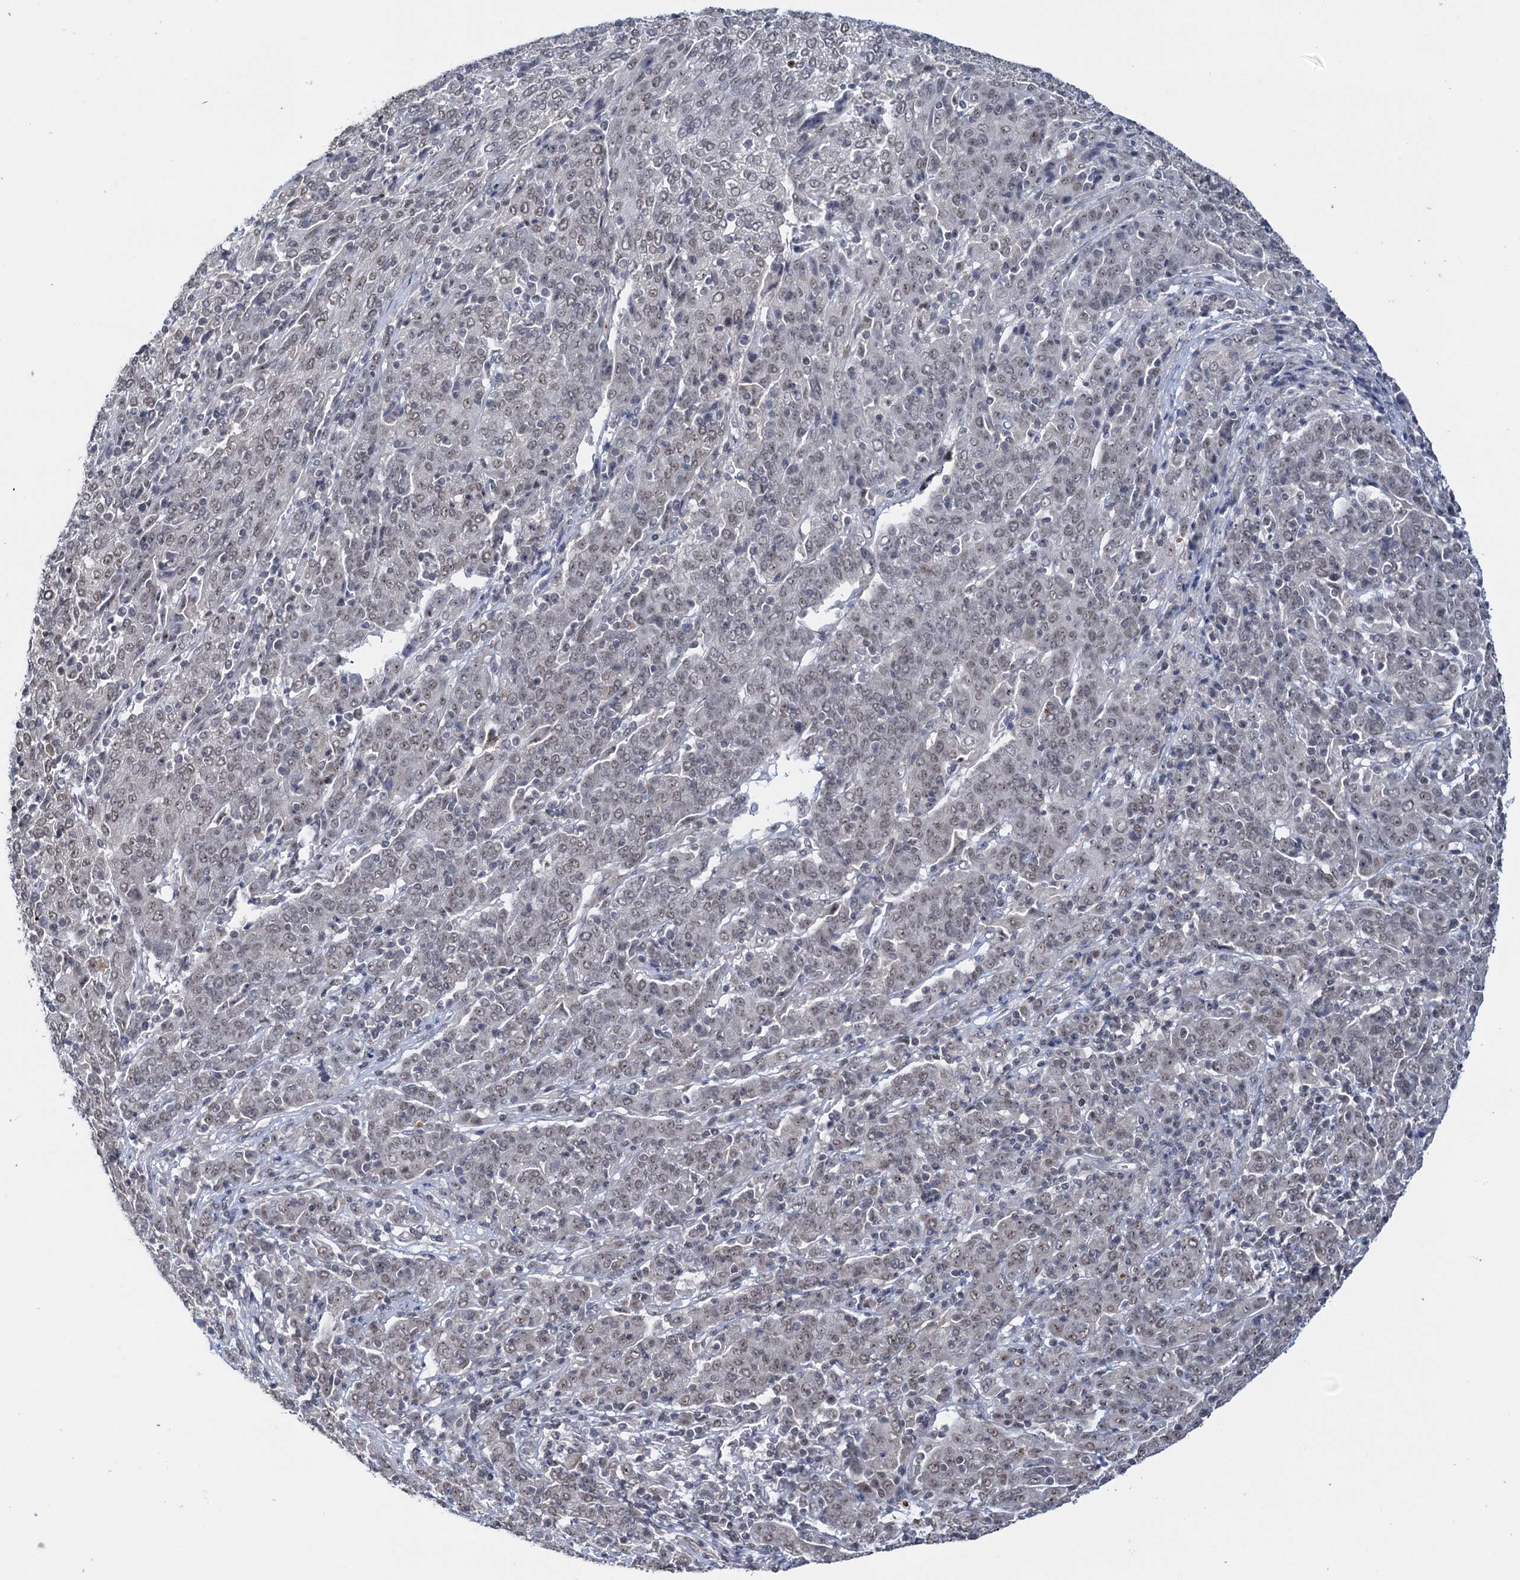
{"staining": {"intensity": "weak", "quantity": "25%-75%", "location": "nuclear"}, "tissue": "cervical cancer", "cell_type": "Tumor cells", "image_type": "cancer", "snomed": [{"axis": "morphology", "description": "Squamous cell carcinoma, NOS"}, {"axis": "topography", "description": "Cervix"}], "caption": "Human cervical cancer (squamous cell carcinoma) stained for a protein (brown) exhibits weak nuclear positive positivity in approximately 25%-75% of tumor cells.", "gene": "NAT10", "patient": {"sex": "female", "age": 67}}